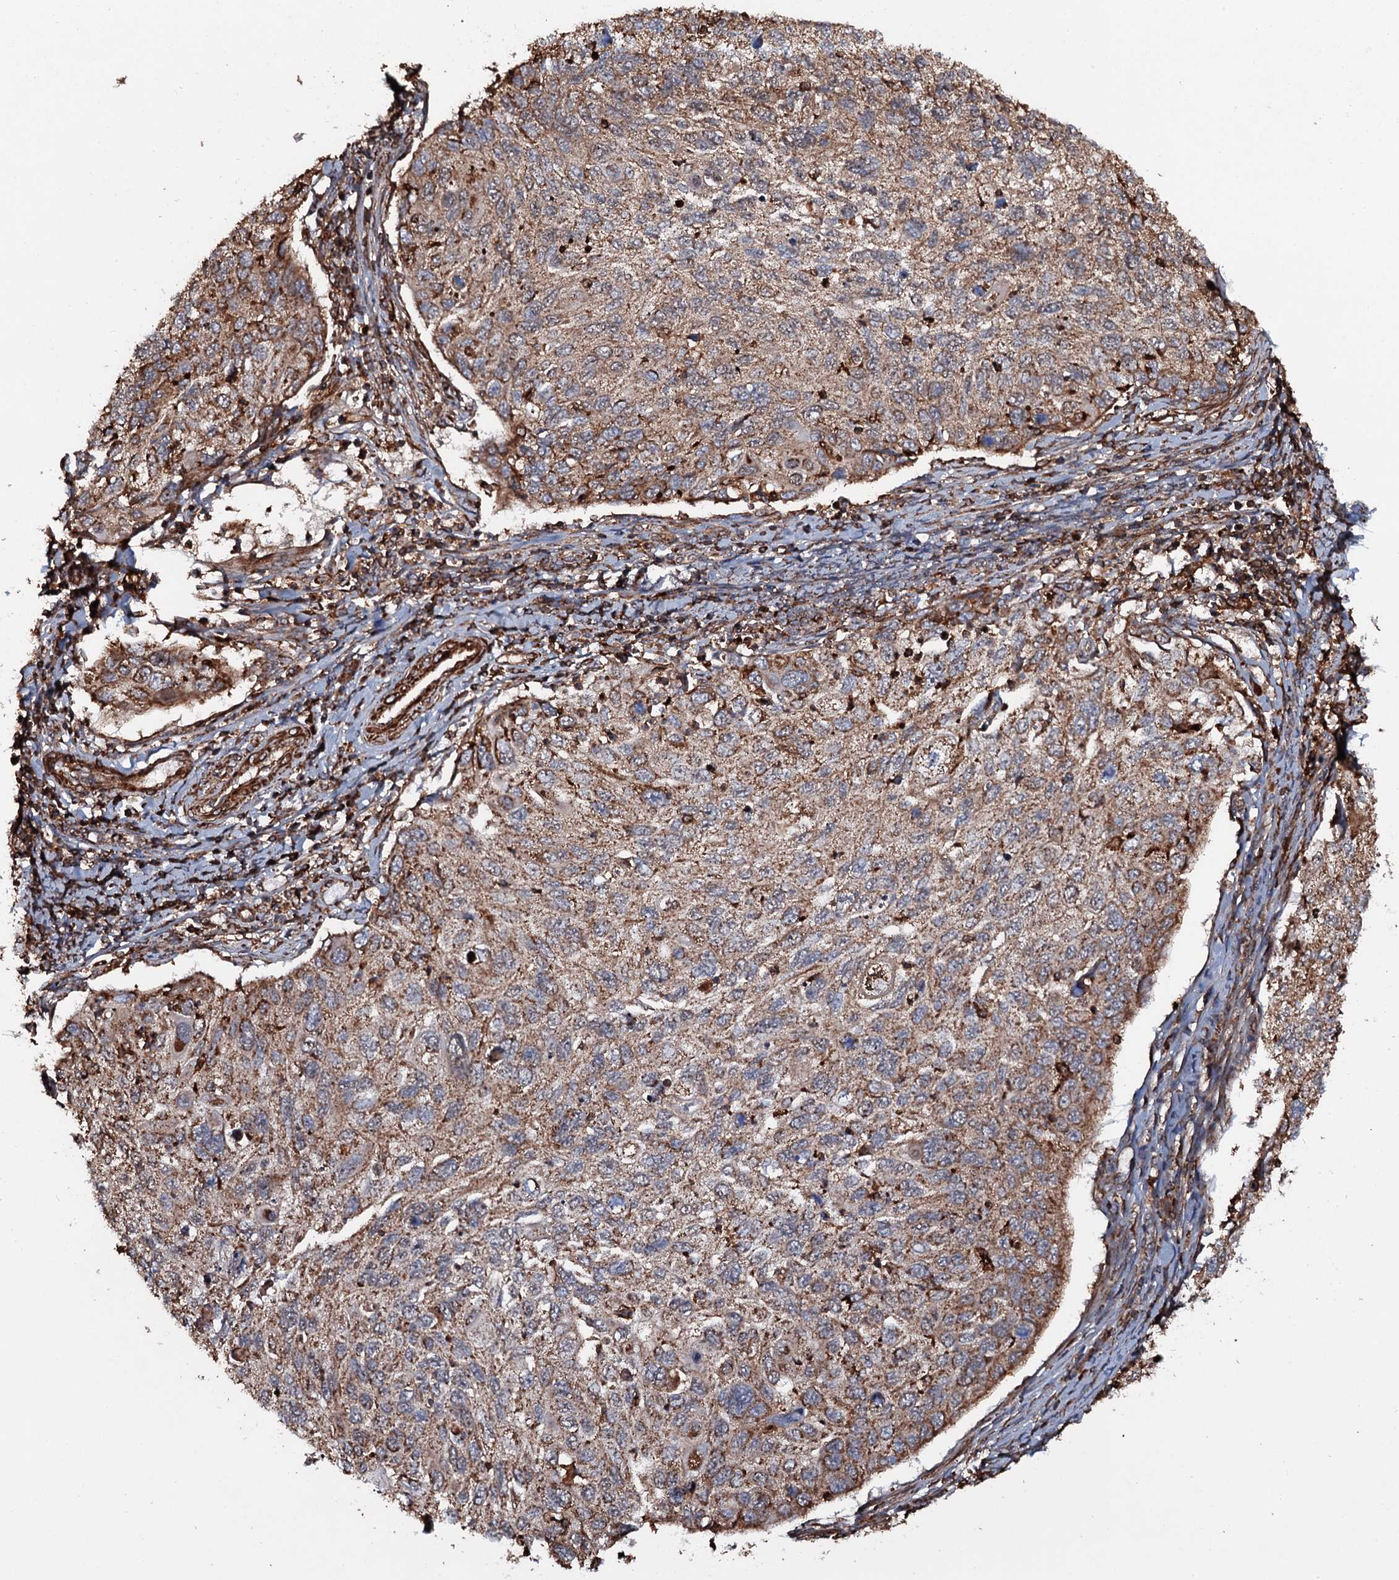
{"staining": {"intensity": "moderate", "quantity": ">75%", "location": "cytoplasmic/membranous"}, "tissue": "cervical cancer", "cell_type": "Tumor cells", "image_type": "cancer", "snomed": [{"axis": "morphology", "description": "Squamous cell carcinoma, NOS"}, {"axis": "topography", "description": "Cervix"}], "caption": "Protein staining by IHC displays moderate cytoplasmic/membranous expression in about >75% of tumor cells in cervical squamous cell carcinoma.", "gene": "VWA8", "patient": {"sex": "female", "age": 70}}